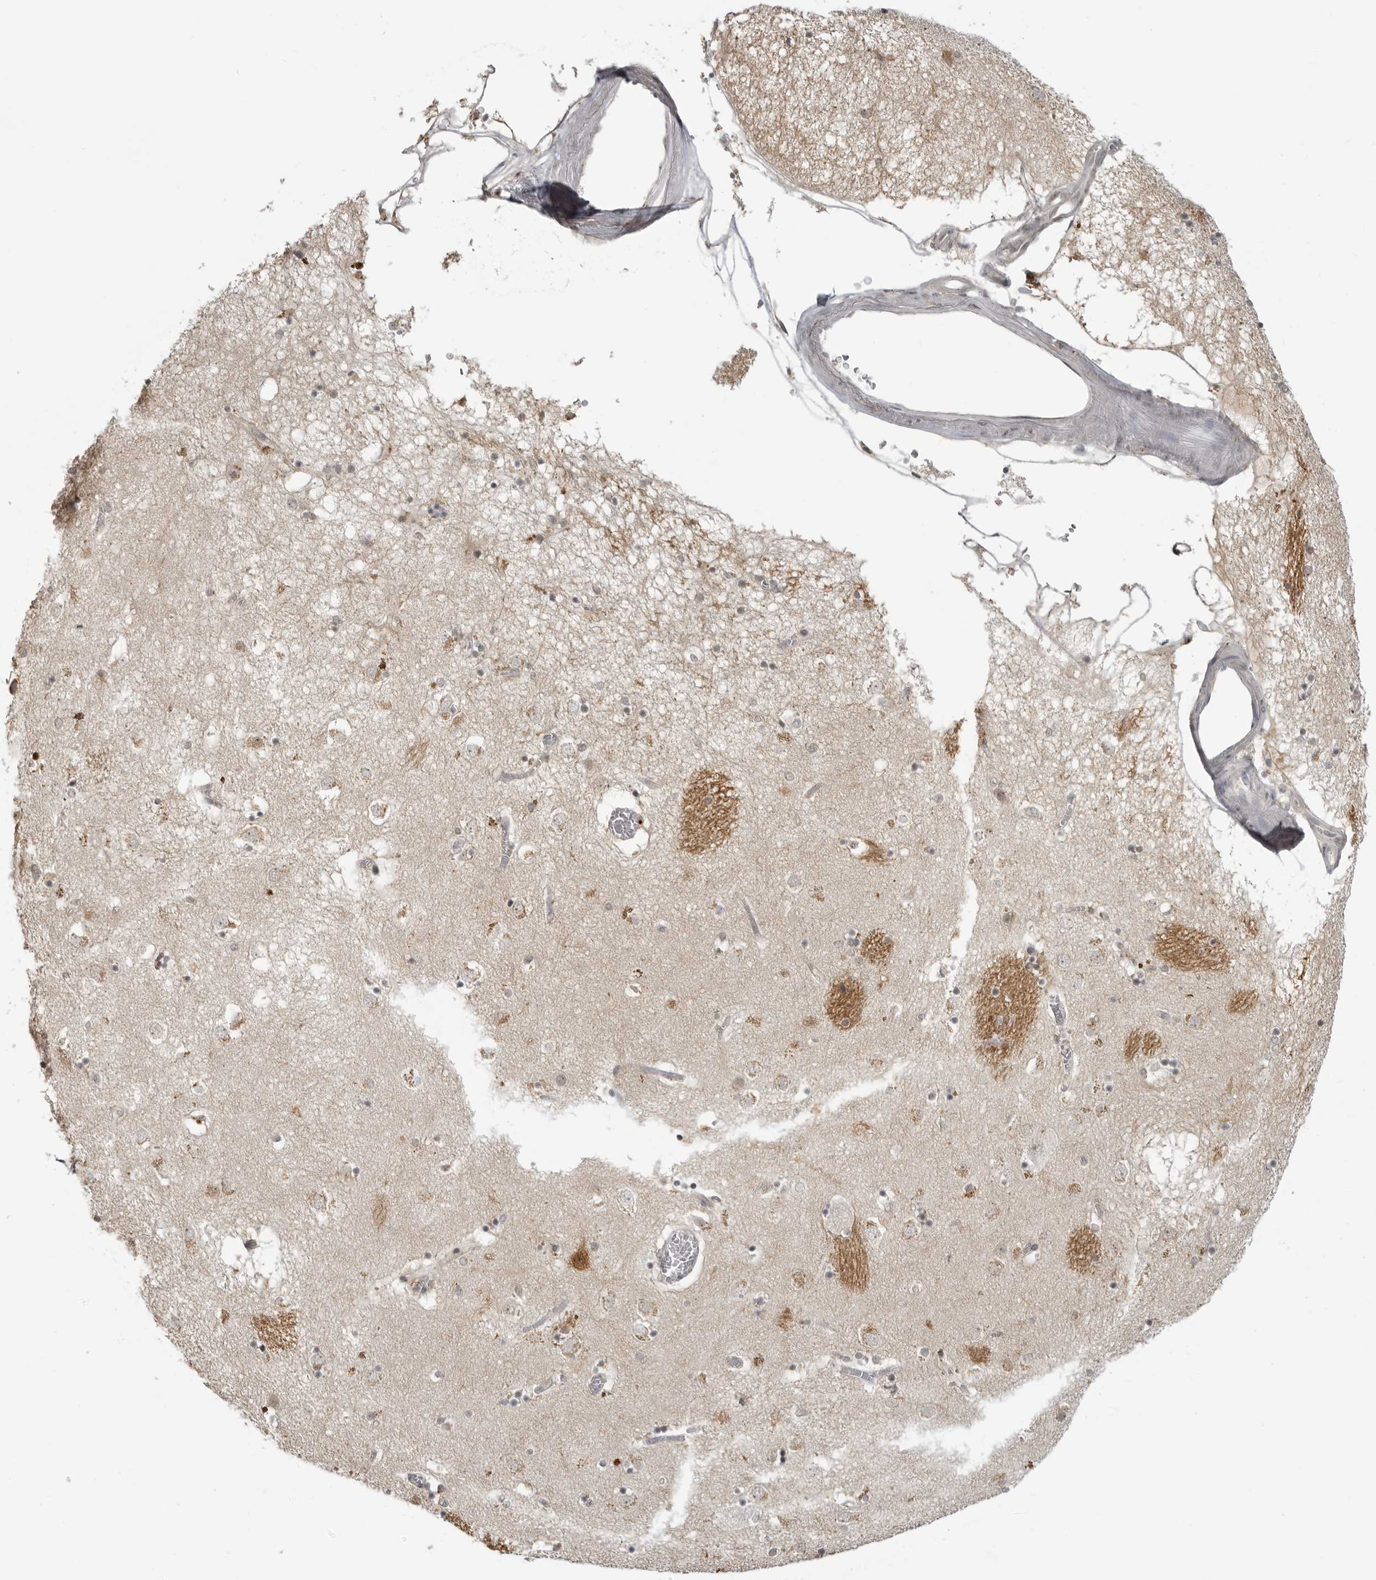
{"staining": {"intensity": "moderate", "quantity": "<25%", "location": "cytoplasmic/membranous"}, "tissue": "caudate", "cell_type": "Glial cells", "image_type": "normal", "snomed": [{"axis": "morphology", "description": "Normal tissue, NOS"}, {"axis": "topography", "description": "Lateral ventricle wall"}], "caption": "Brown immunohistochemical staining in unremarkable human caudate shows moderate cytoplasmic/membranous positivity in approximately <25% of glial cells. Using DAB (brown) and hematoxylin (blue) stains, captured at high magnification using brightfield microscopy.", "gene": "PDCL3", "patient": {"sex": "male", "age": 70}}